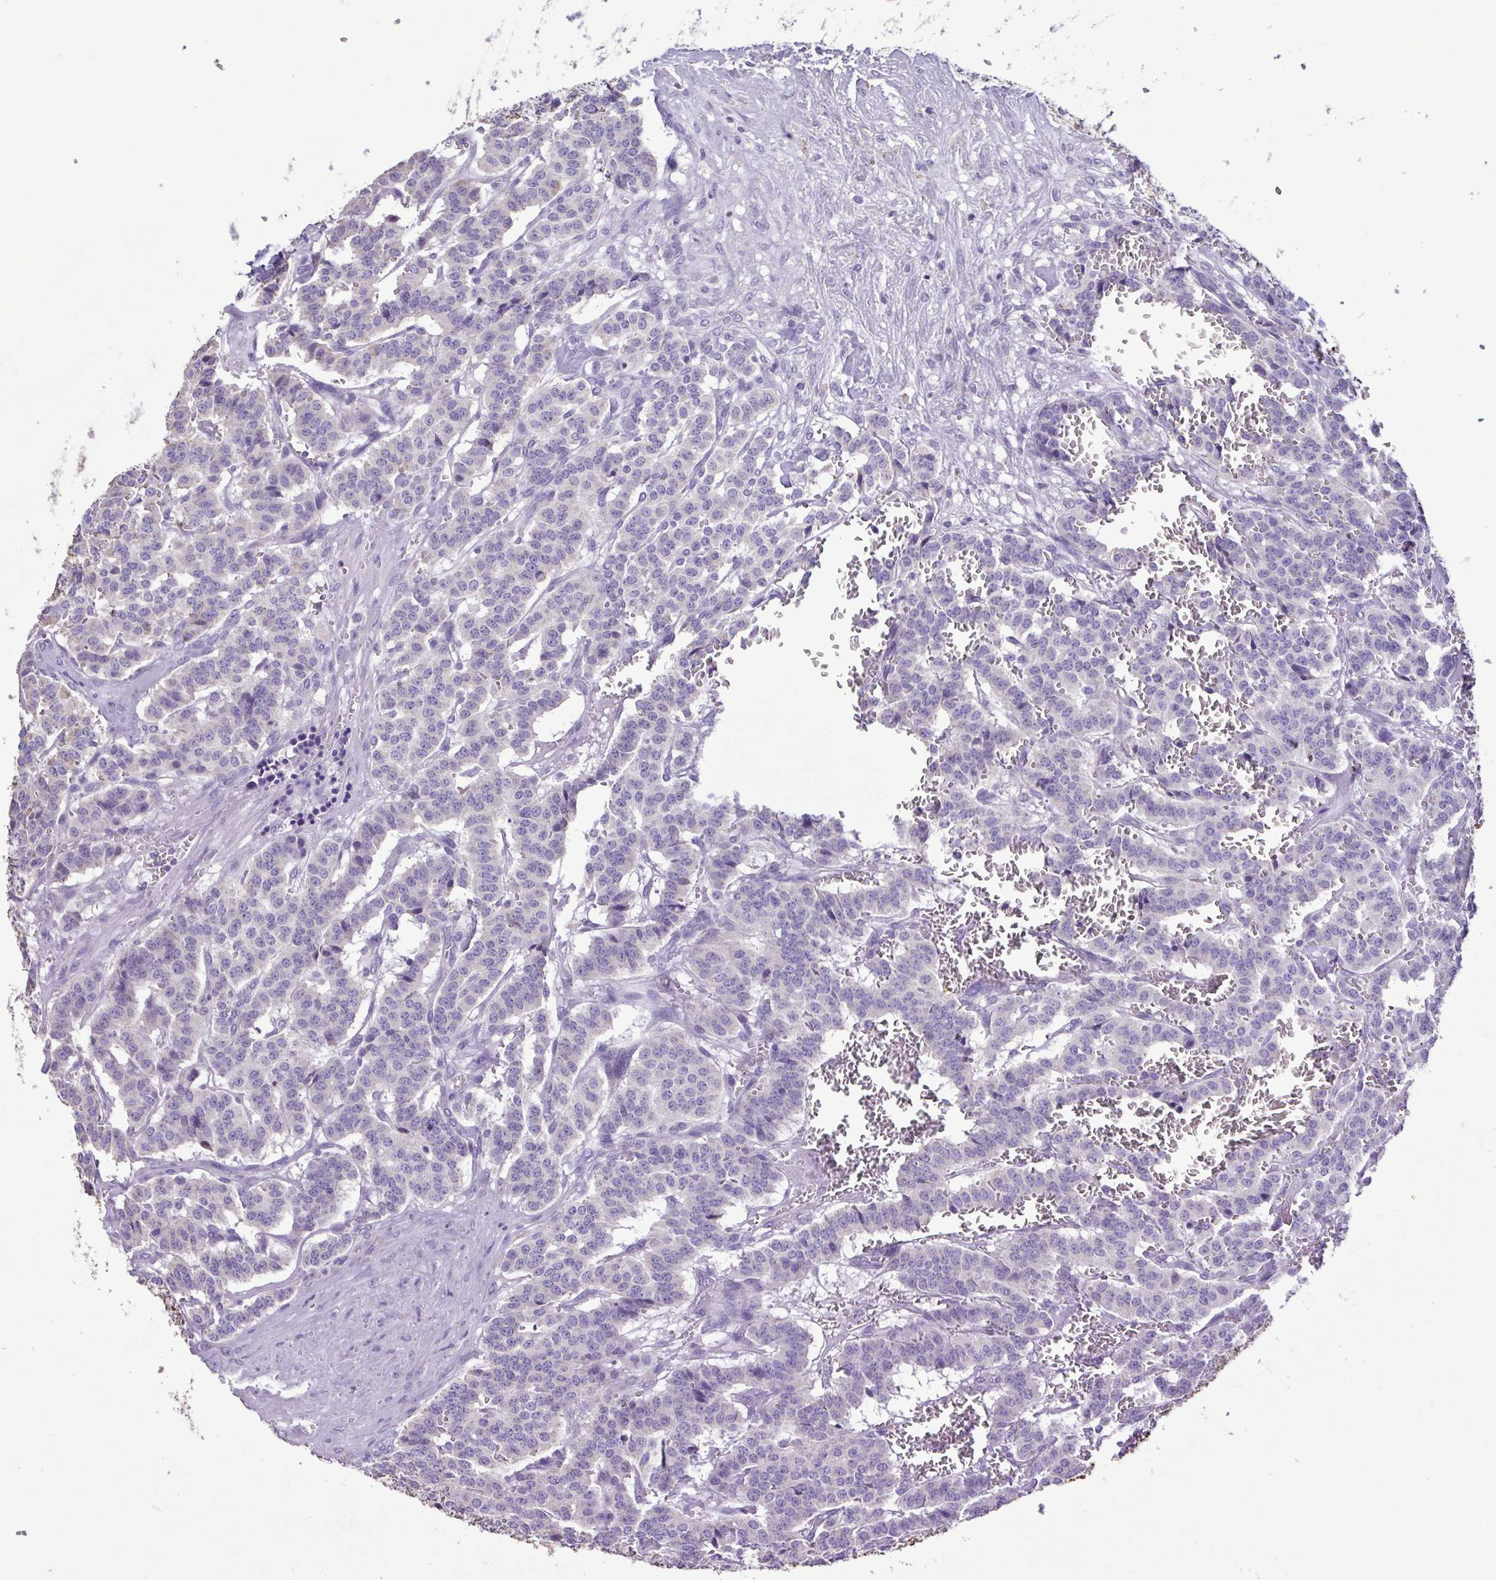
{"staining": {"intensity": "negative", "quantity": "none", "location": "none"}, "tissue": "carcinoid", "cell_type": "Tumor cells", "image_type": "cancer", "snomed": [{"axis": "morphology", "description": "Normal tissue, NOS"}, {"axis": "morphology", "description": "Carcinoid, malignant, NOS"}, {"axis": "topography", "description": "Lung"}], "caption": "DAB (3,3'-diaminobenzidine) immunohistochemical staining of carcinoid reveals no significant staining in tumor cells.", "gene": "PLA2G4E", "patient": {"sex": "female", "age": 46}}